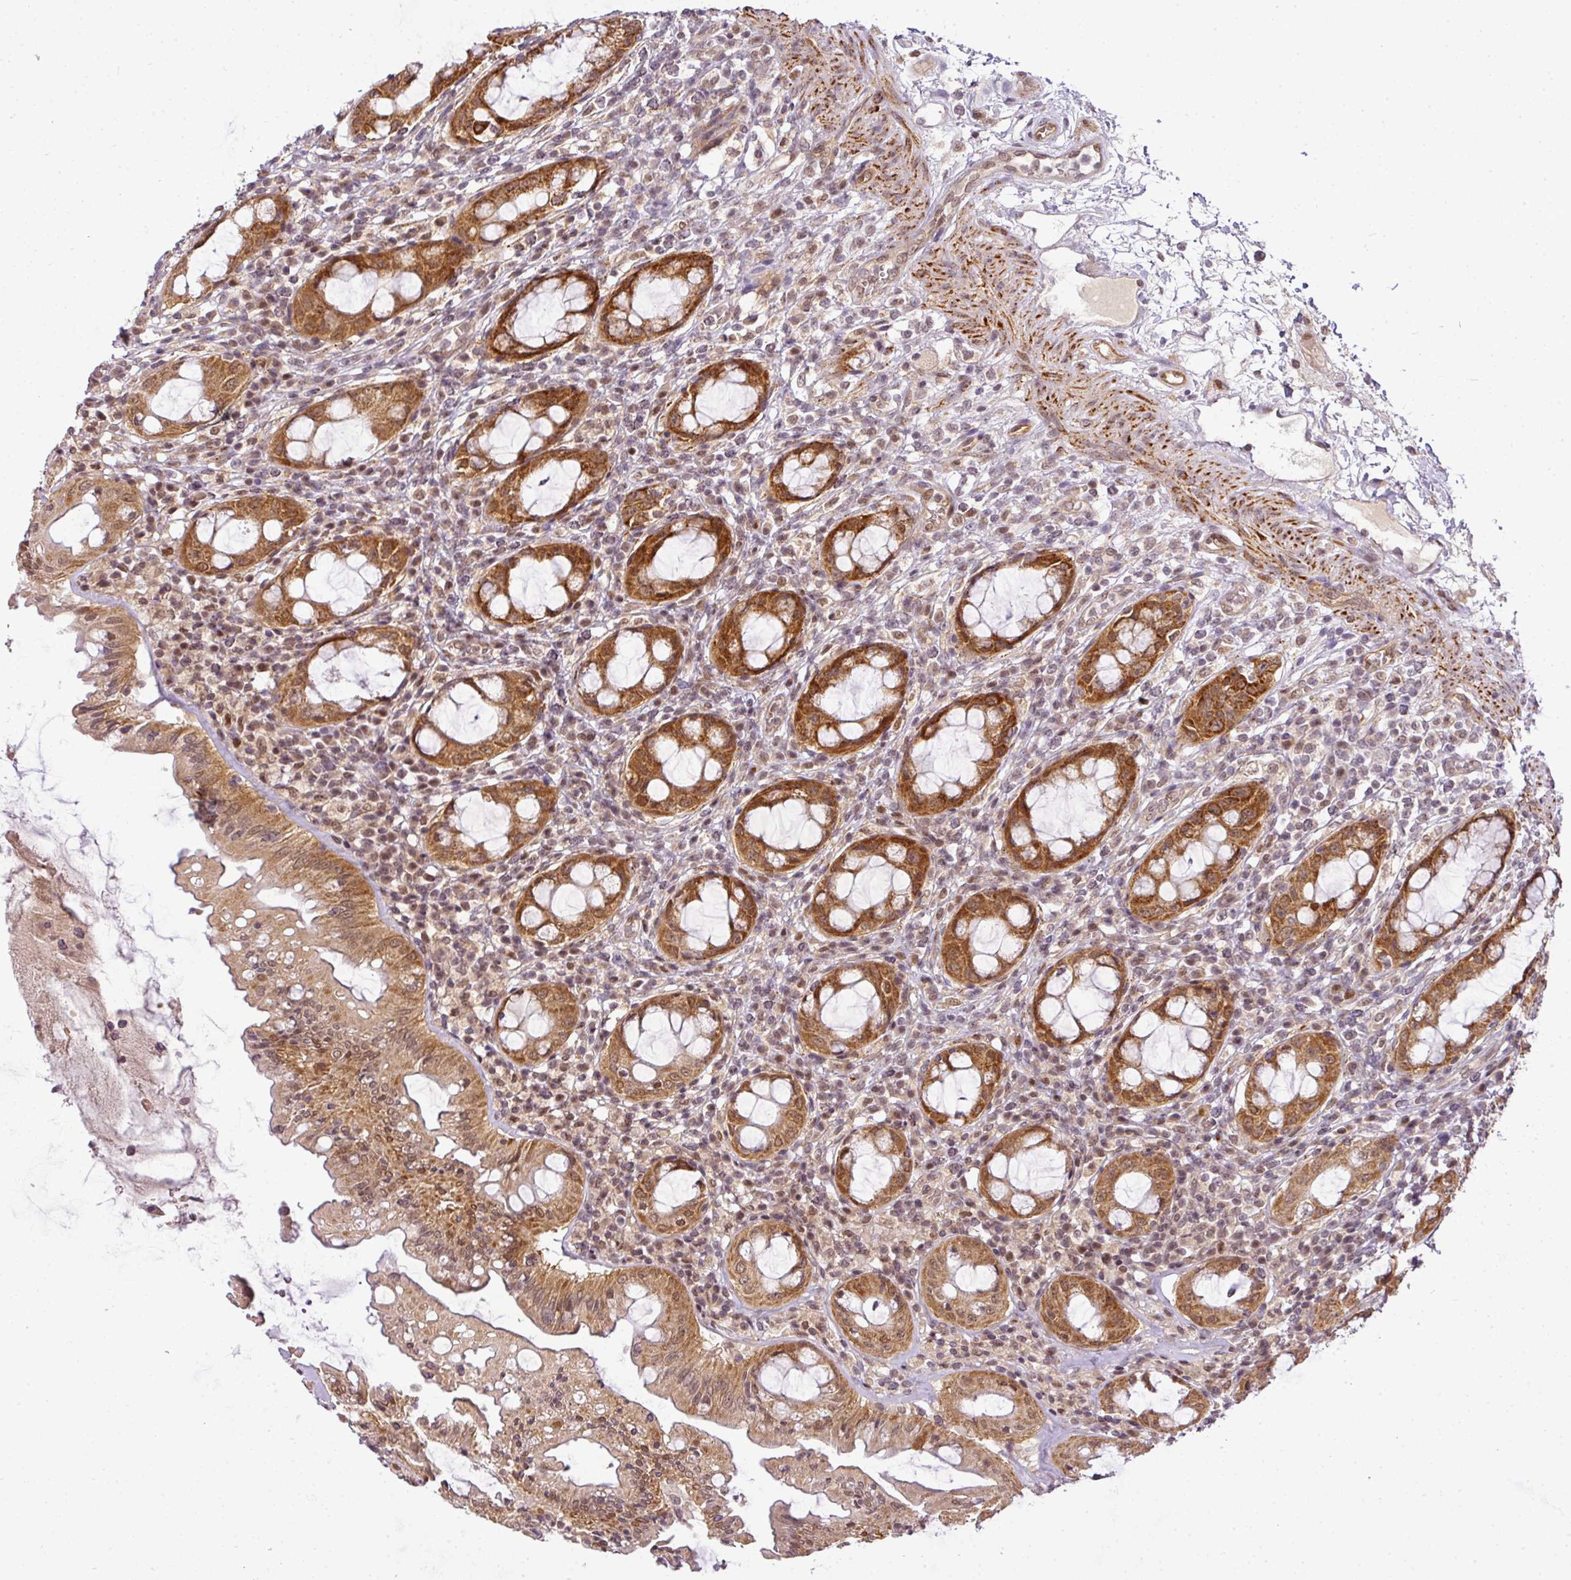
{"staining": {"intensity": "strong", "quantity": ">75%", "location": "cytoplasmic/membranous"}, "tissue": "rectum", "cell_type": "Glandular cells", "image_type": "normal", "snomed": [{"axis": "morphology", "description": "Normal tissue, NOS"}, {"axis": "topography", "description": "Rectum"}], "caption": "Immunohistochemistry (IHC) (DAB (3,3'-diaminobenzidine)) staining of unremarkable human rectum demonstrates strong cytoplasmic/membranous protein positivity in about >75% of glandular cells. The staining is performed using DAB (3,3'-diaminobenzidine) brown chromogen to label protein expression. The nuclei are counter-stained blue using hematoxylin.", "gene": "C1orf226", "patient": {"sex": "female", "age": 57}}